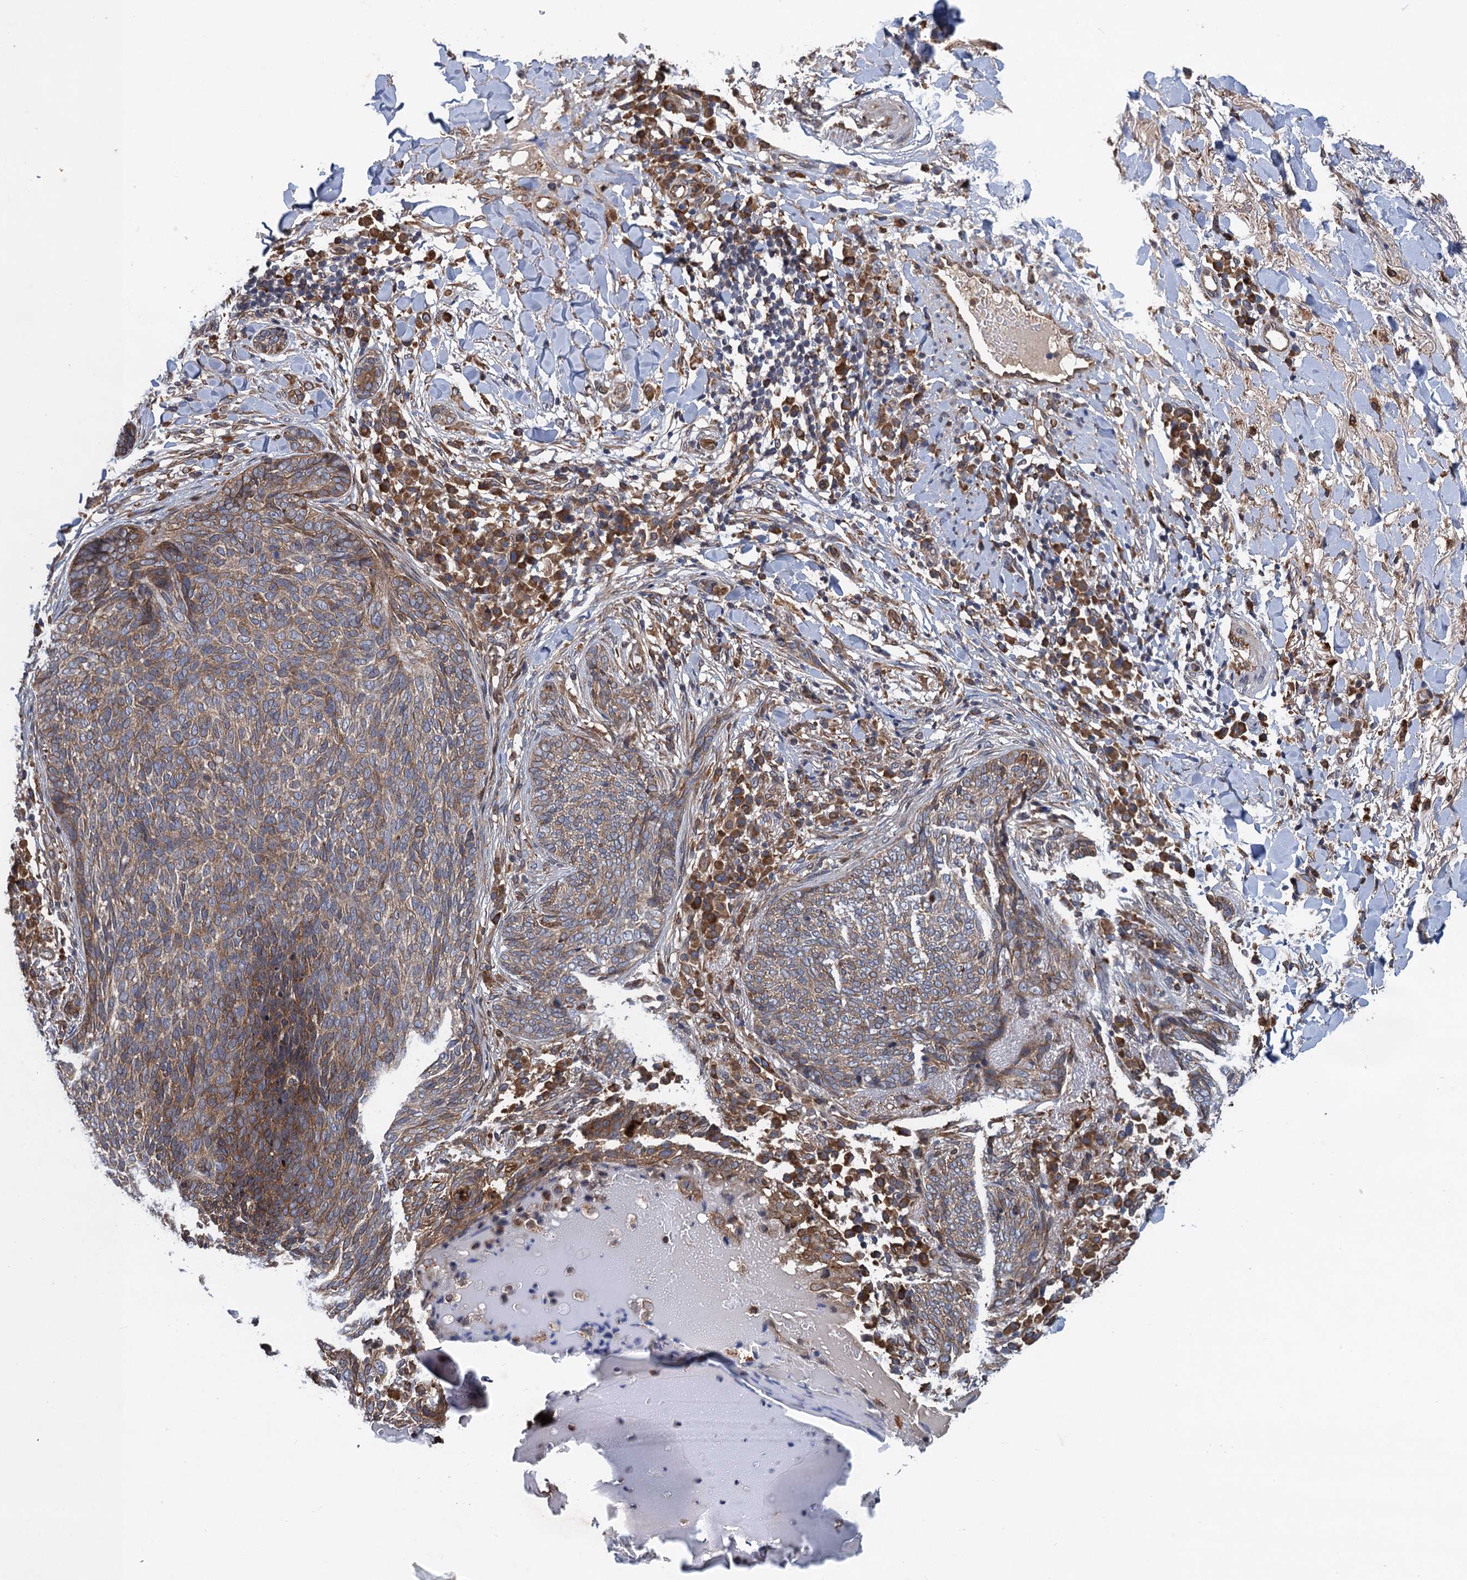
{"staining": {"intensity": "moderate", "quantity": ">75%", "location": "cytoplasmic/membranous"}, "tissue": "skin cancer", "cell_type": "Tumor cells", "image_type": "cancer", "snomed": [{"axis": "morphology", "description": "Basal cell carcinoma"}, {"axis": "topography", "description": "Skin"}], "caption": "IHC (DAB) staining of human skin cancer (basal cell carcinoma) exhibits moderate cytoplasmic/membranous protein positivity in approximately >75% of tumor cells. The protein of interest is stained brown, and the nuclei are stained in blue (DAB IHC with brightfield microscopy, high magnification).", "gene": "ARMC5", "patient": {"sex": "male", "age": 85}}